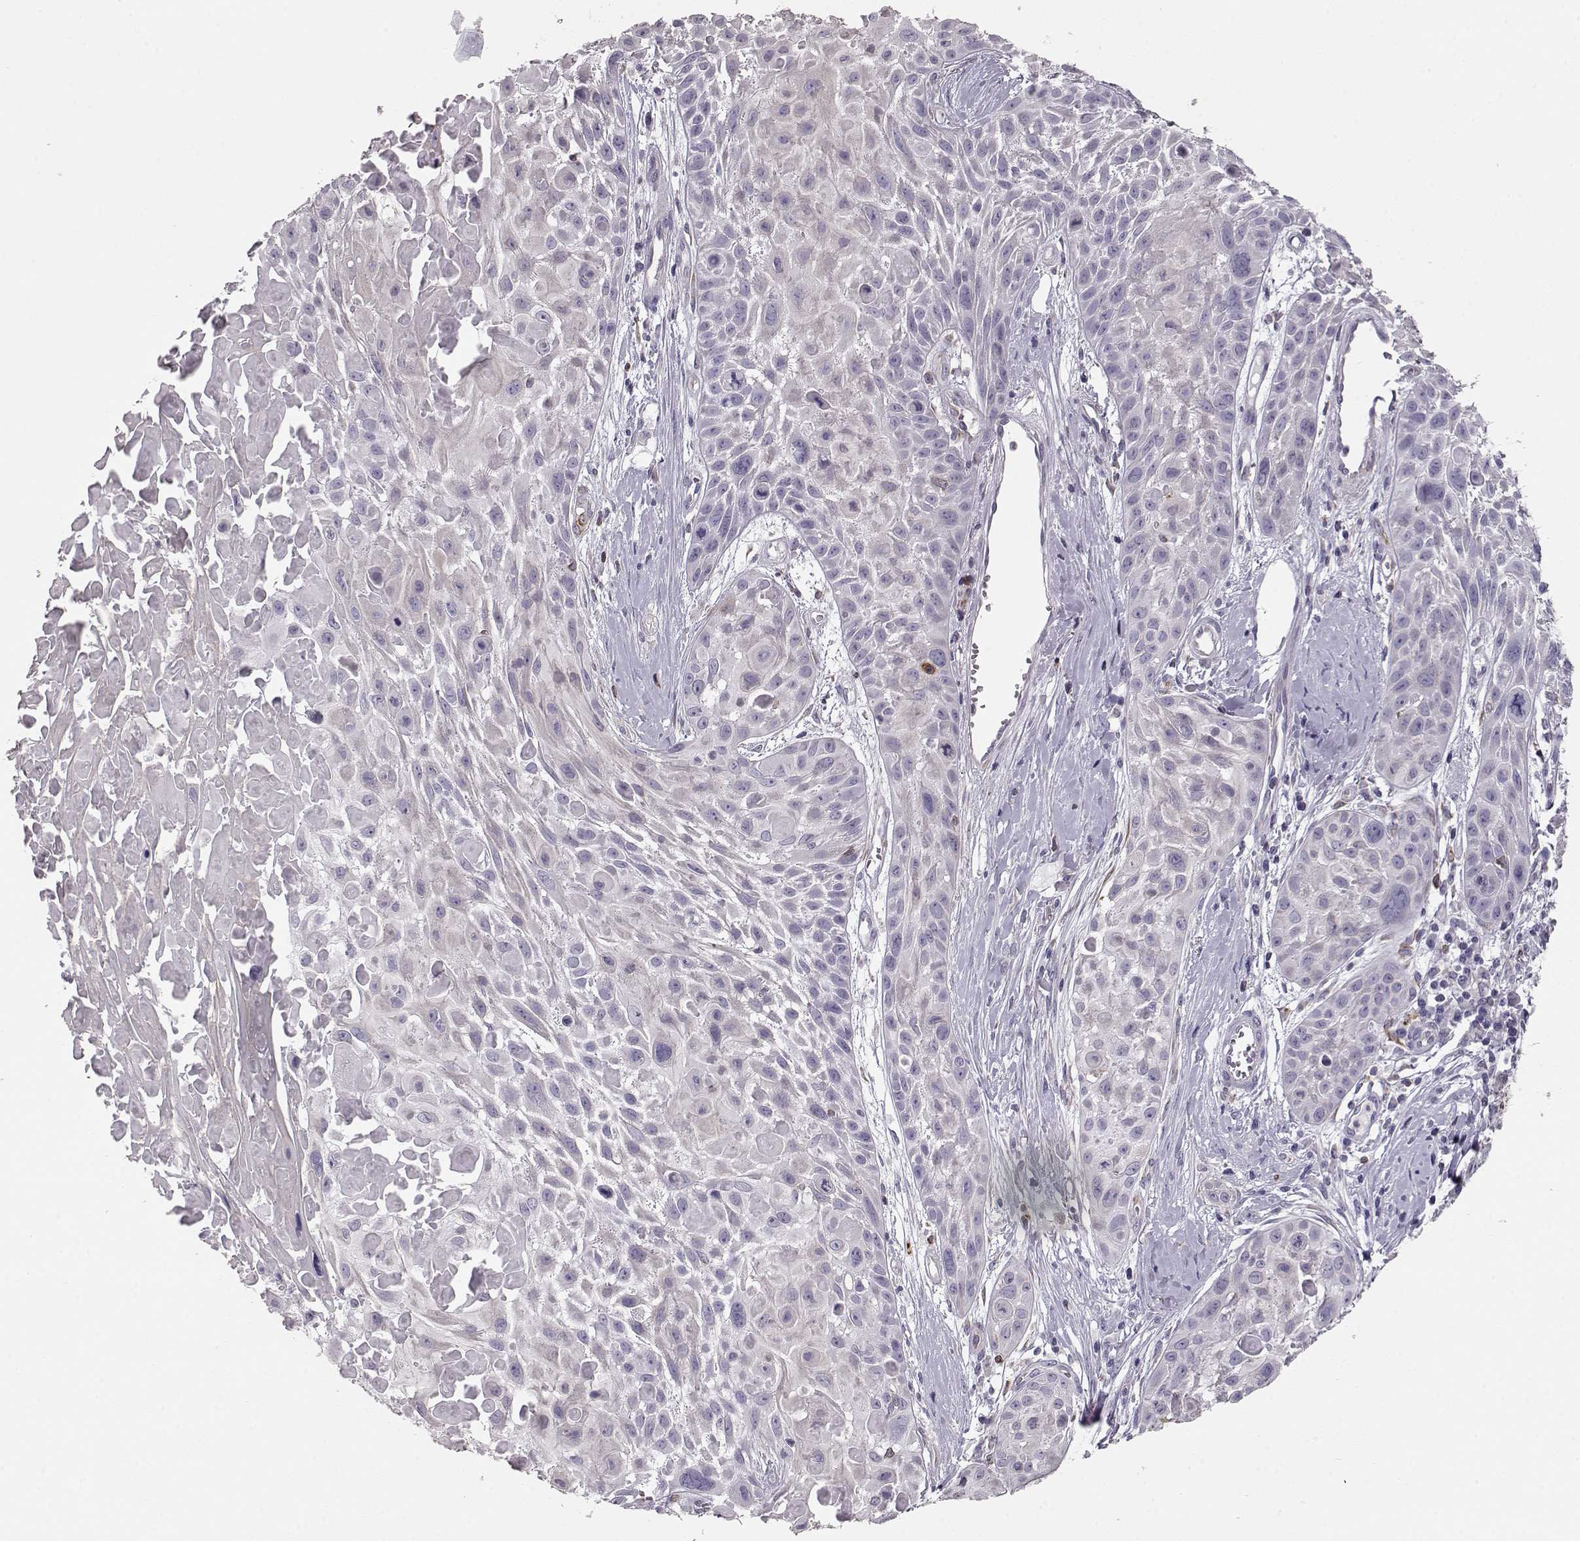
{"staining": {"intensity": "negative", "quantity": "none", "location": "none"}, "tissue": "skin cancer", "cell_type": "Tumor cells", "image_type": "cancer", "snomed": [{"axis": "morphology", "description": "Squamous cell carcinoma, NOS"}, {"axis": "topography", "description": "Skin"}, {"axis": "topography", "description": "Anal"}], "caption": "Tumor cells show no significant expression in skin squamous cell carcinoma. Brightfield microscopy of immunohistochemistry stained with DAB (brown) and hematoxylin (blue), captured at high magnification.", "gene": "ELOVL5", "patient": {"sex": "female", "age": 75}}